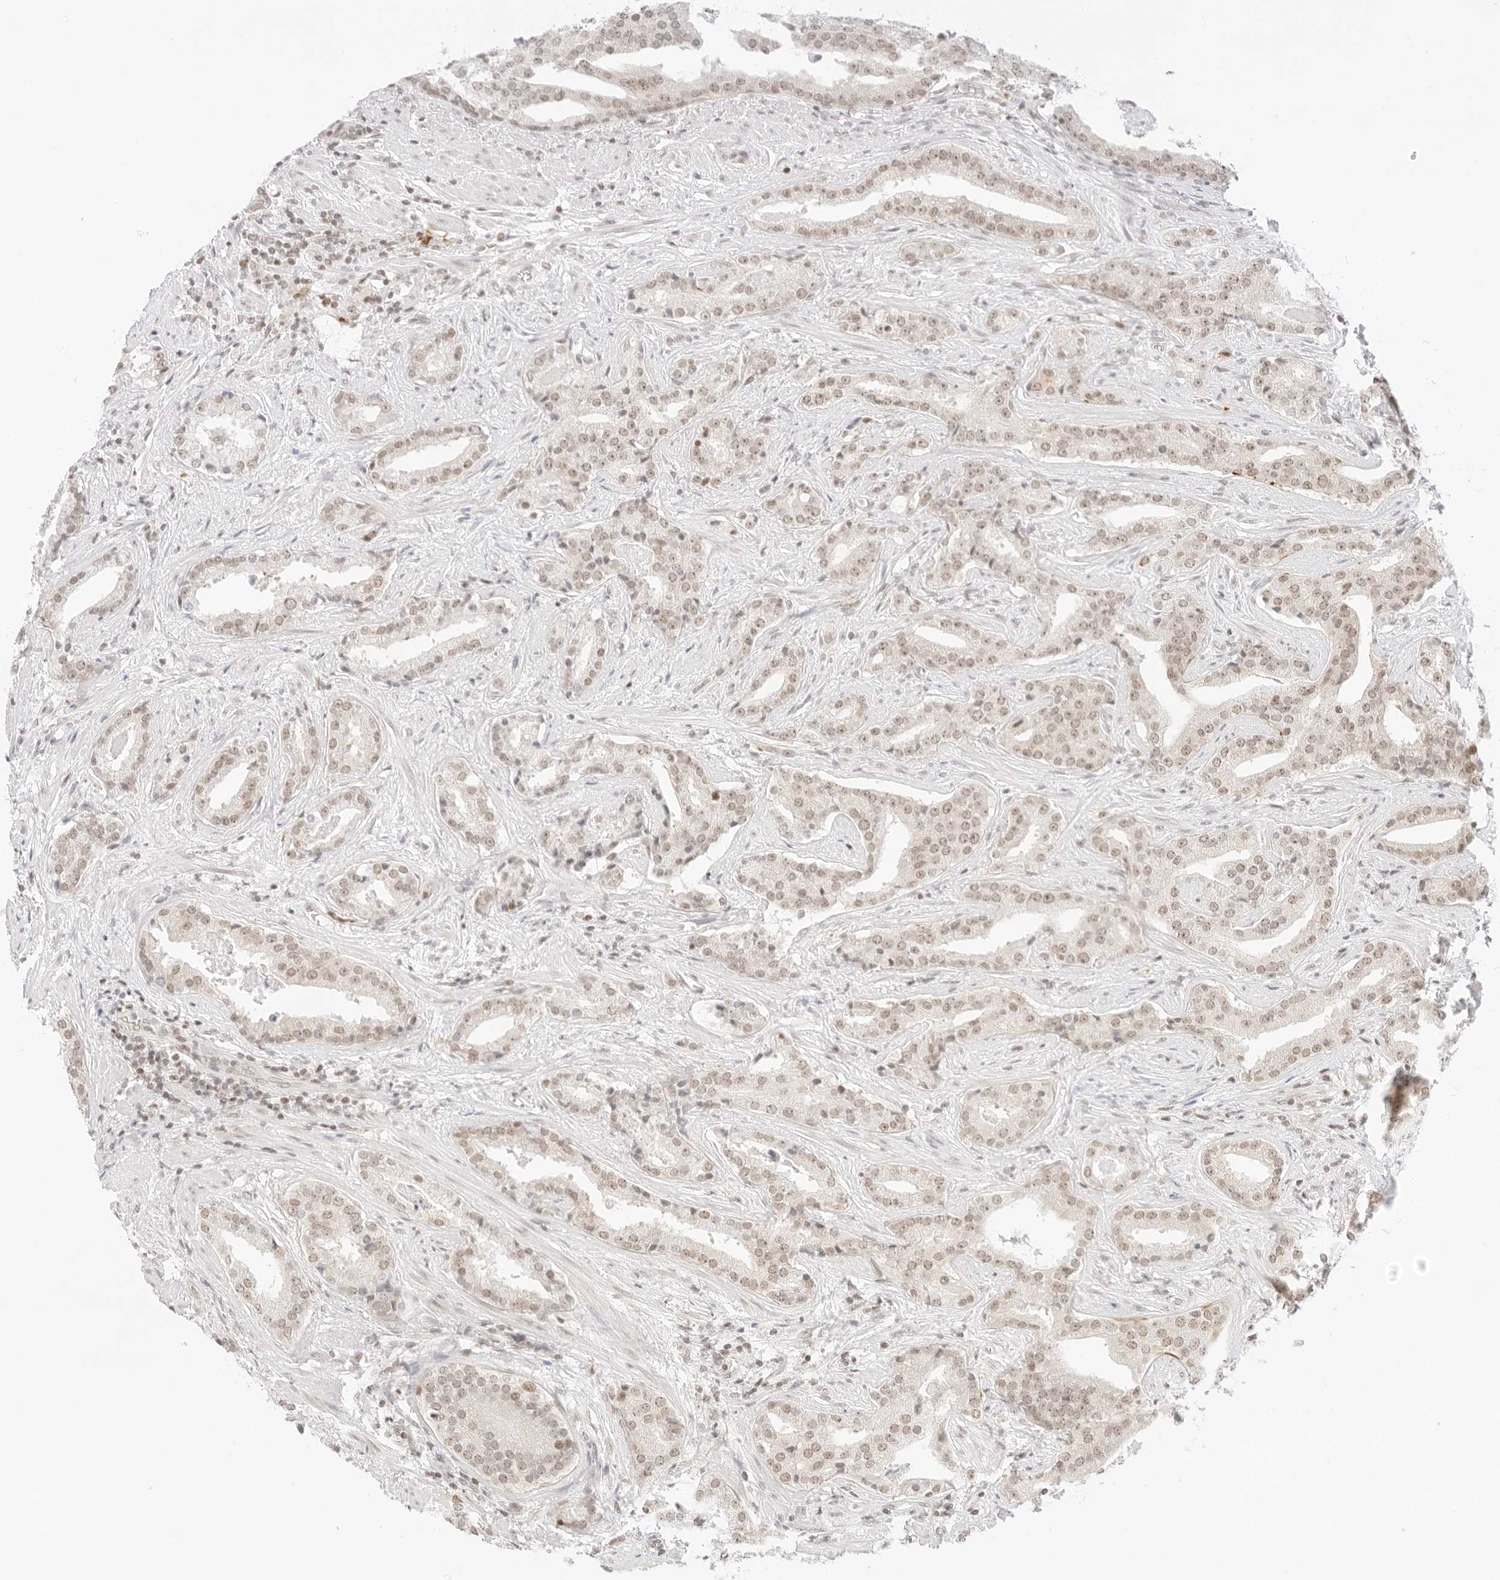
{"staining": {"intensity": "weak", "quantity": "<25%", "location": "nuclear"}, "tissue": "prostate cancer", "cell_type": "Tumor cells", "image_type": "cancer", "snomed": [{"axis": "morphology", "description": "Adenocarcinoma, Low grade"}, {"axis": "topography", "description": "Prostate"}], "caption": "High power microscopy histopathology image of an IHC photomicrograph of prostate cancer, revealing no significant expression in tumor cells. The staining is performed using DAB (3,3'-diaminobenzidine) brown chromogen with nuclei counter-stained in using hematoxylin.", "gene": "GNAS", "patient": {"sex": "male", "age": 67}}